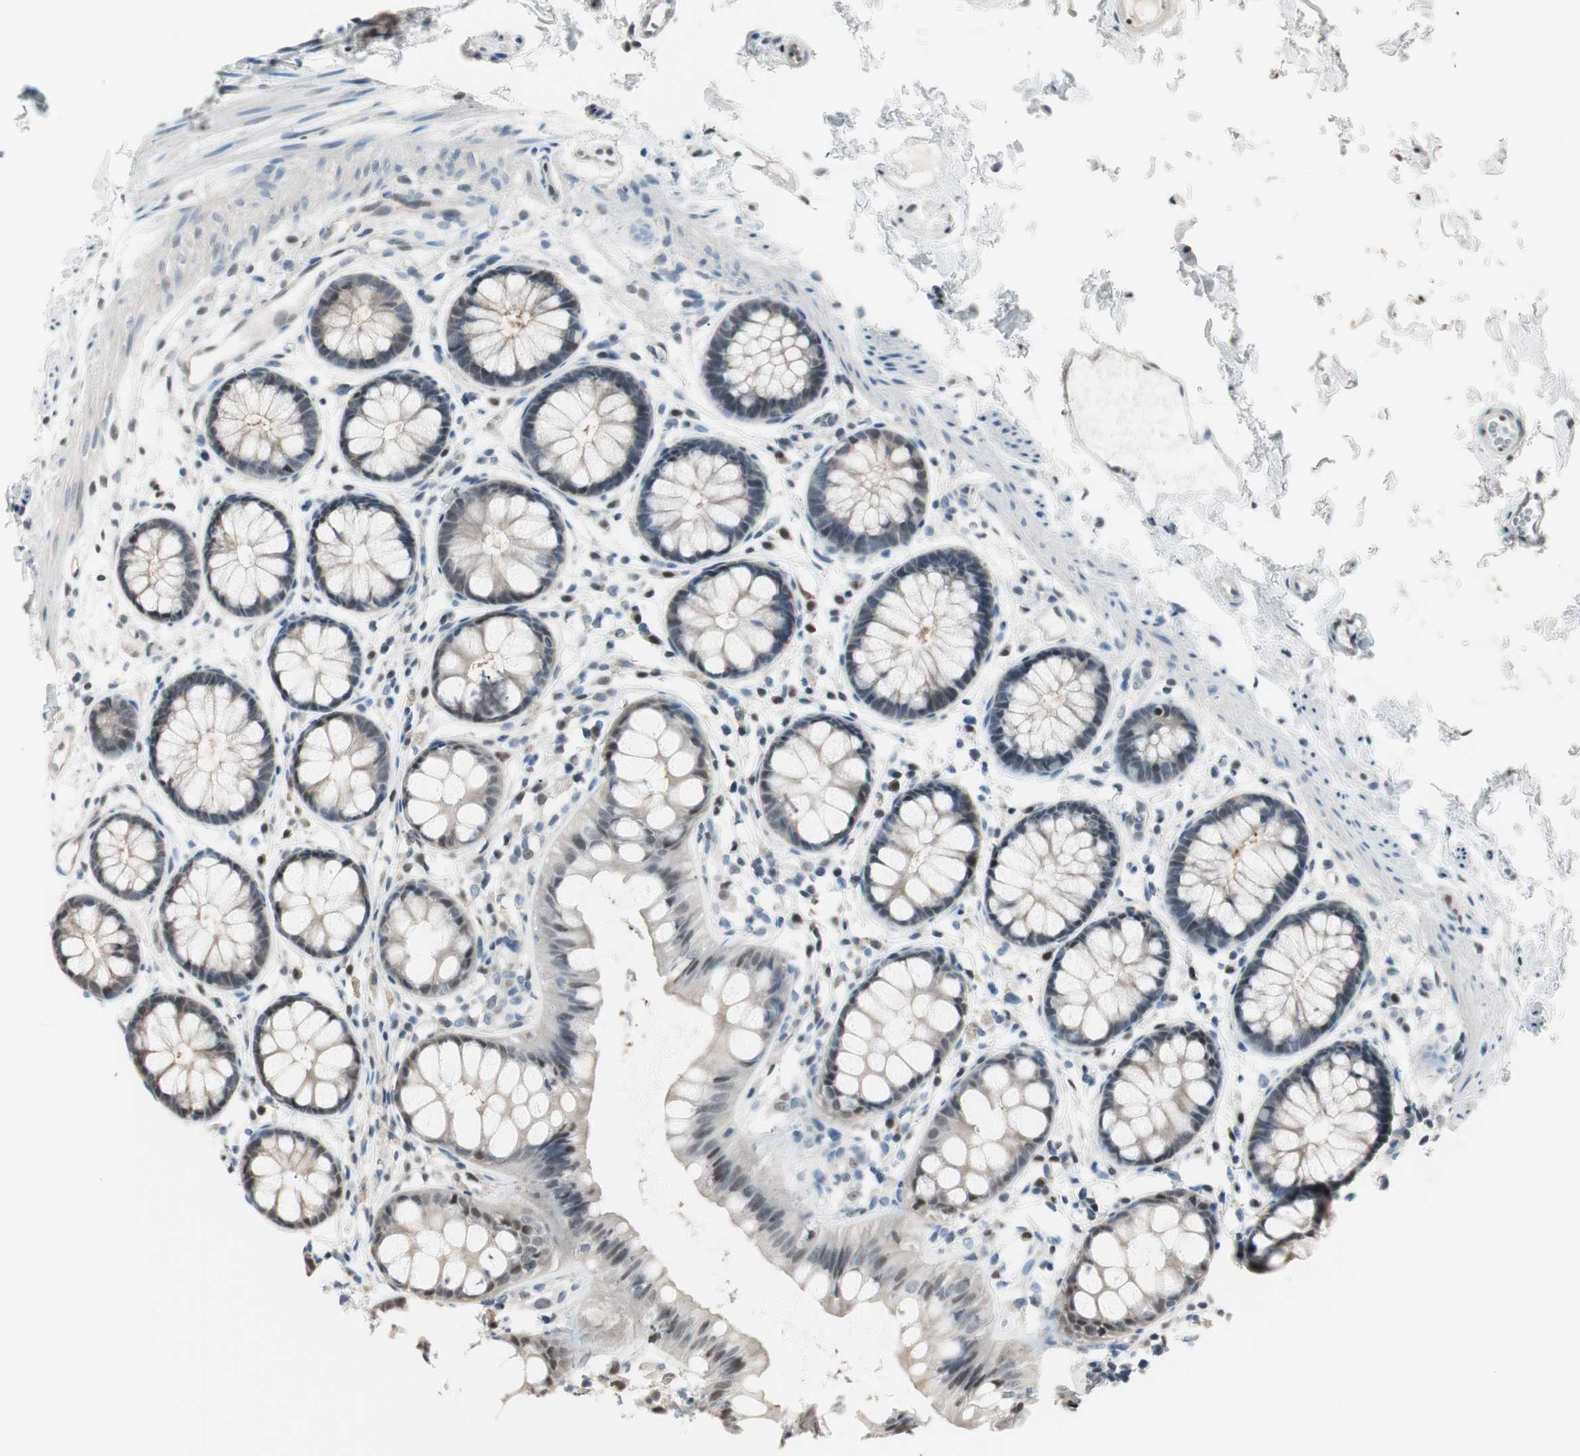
{"staining": {"intensity": "moderate", "quantity": "25%-75%", "location": "nuclear"}, "tissue": "rectum", "cell_type": "Glandular cells", "image_type": "normal", "snomed": [{"axis": "morphology", "description": "Normal tissue, NOS"}, {"axis": "topography", "description": "Rectum"}], "caption": "This micrograph exhibits immunohistochemistry (IHC) staining of normal rectum, with medium moderate nuclear staining in approximately 25%-75% of glandular cells.", "gene": "LONP2", "patient": {"sex": "female", "age": 66}}